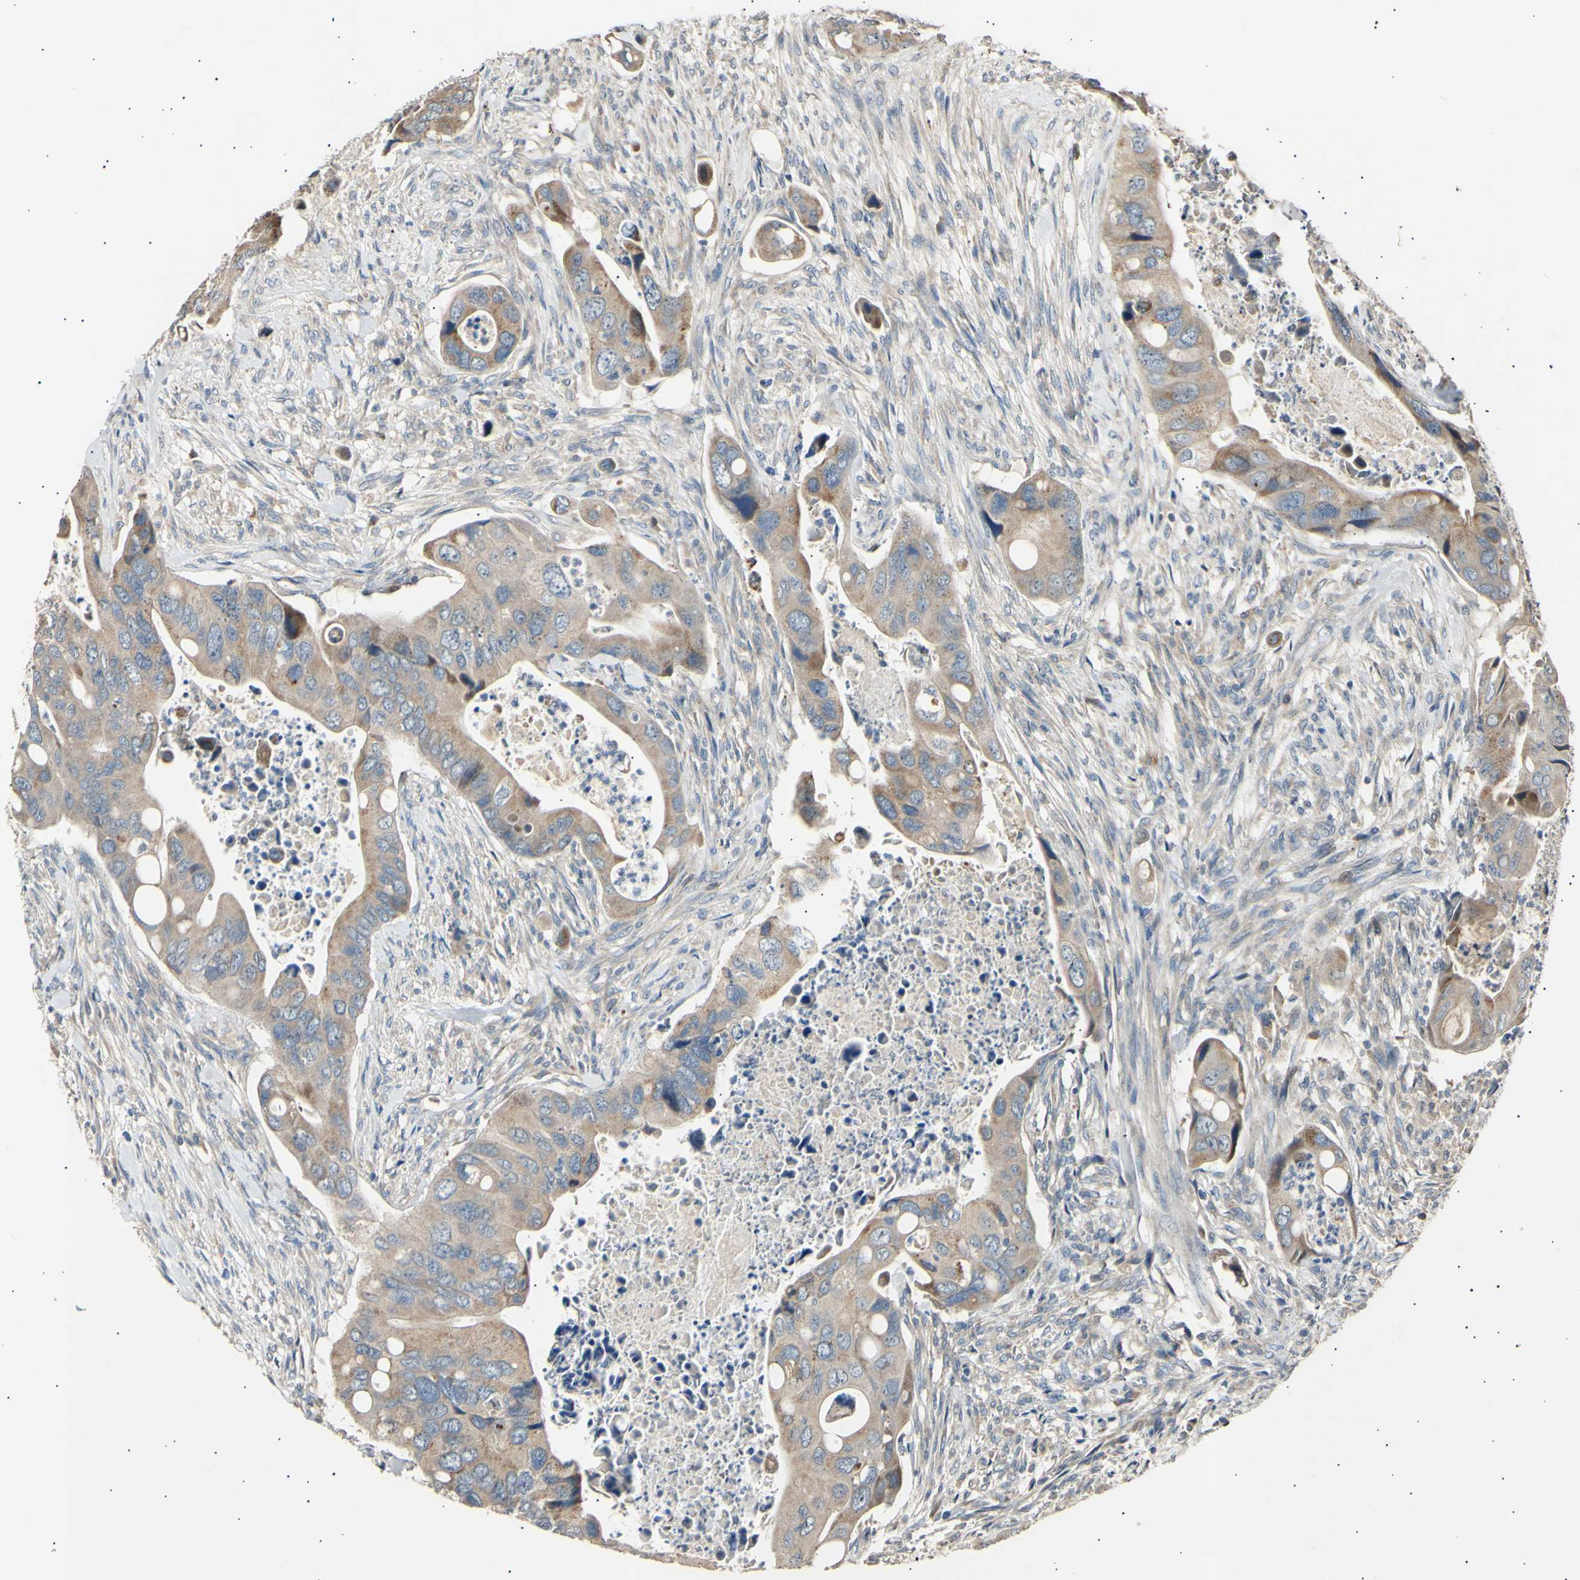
{"staining": {"intensity": "moderate", "quantity": ">75%", "location": "cytoplasmic/membranous"}, "tissue": "colorectal cancer", "cell_type": "Tumor cells", "image_type": "cancer", "snomed": [{"axis": "morphology", "description": "Adenocarcinoma, NOS"}, {"axis": "topography", "description": "Rectum"}], "caption": "Tumor cells reveal medium levels of moderate cytoplasmic/membranous staining in about >75% of cells in human adenocarcinoma (colorectal).", "gene": "ITGA6", "patient": {"sex": "female", "age": 57}}